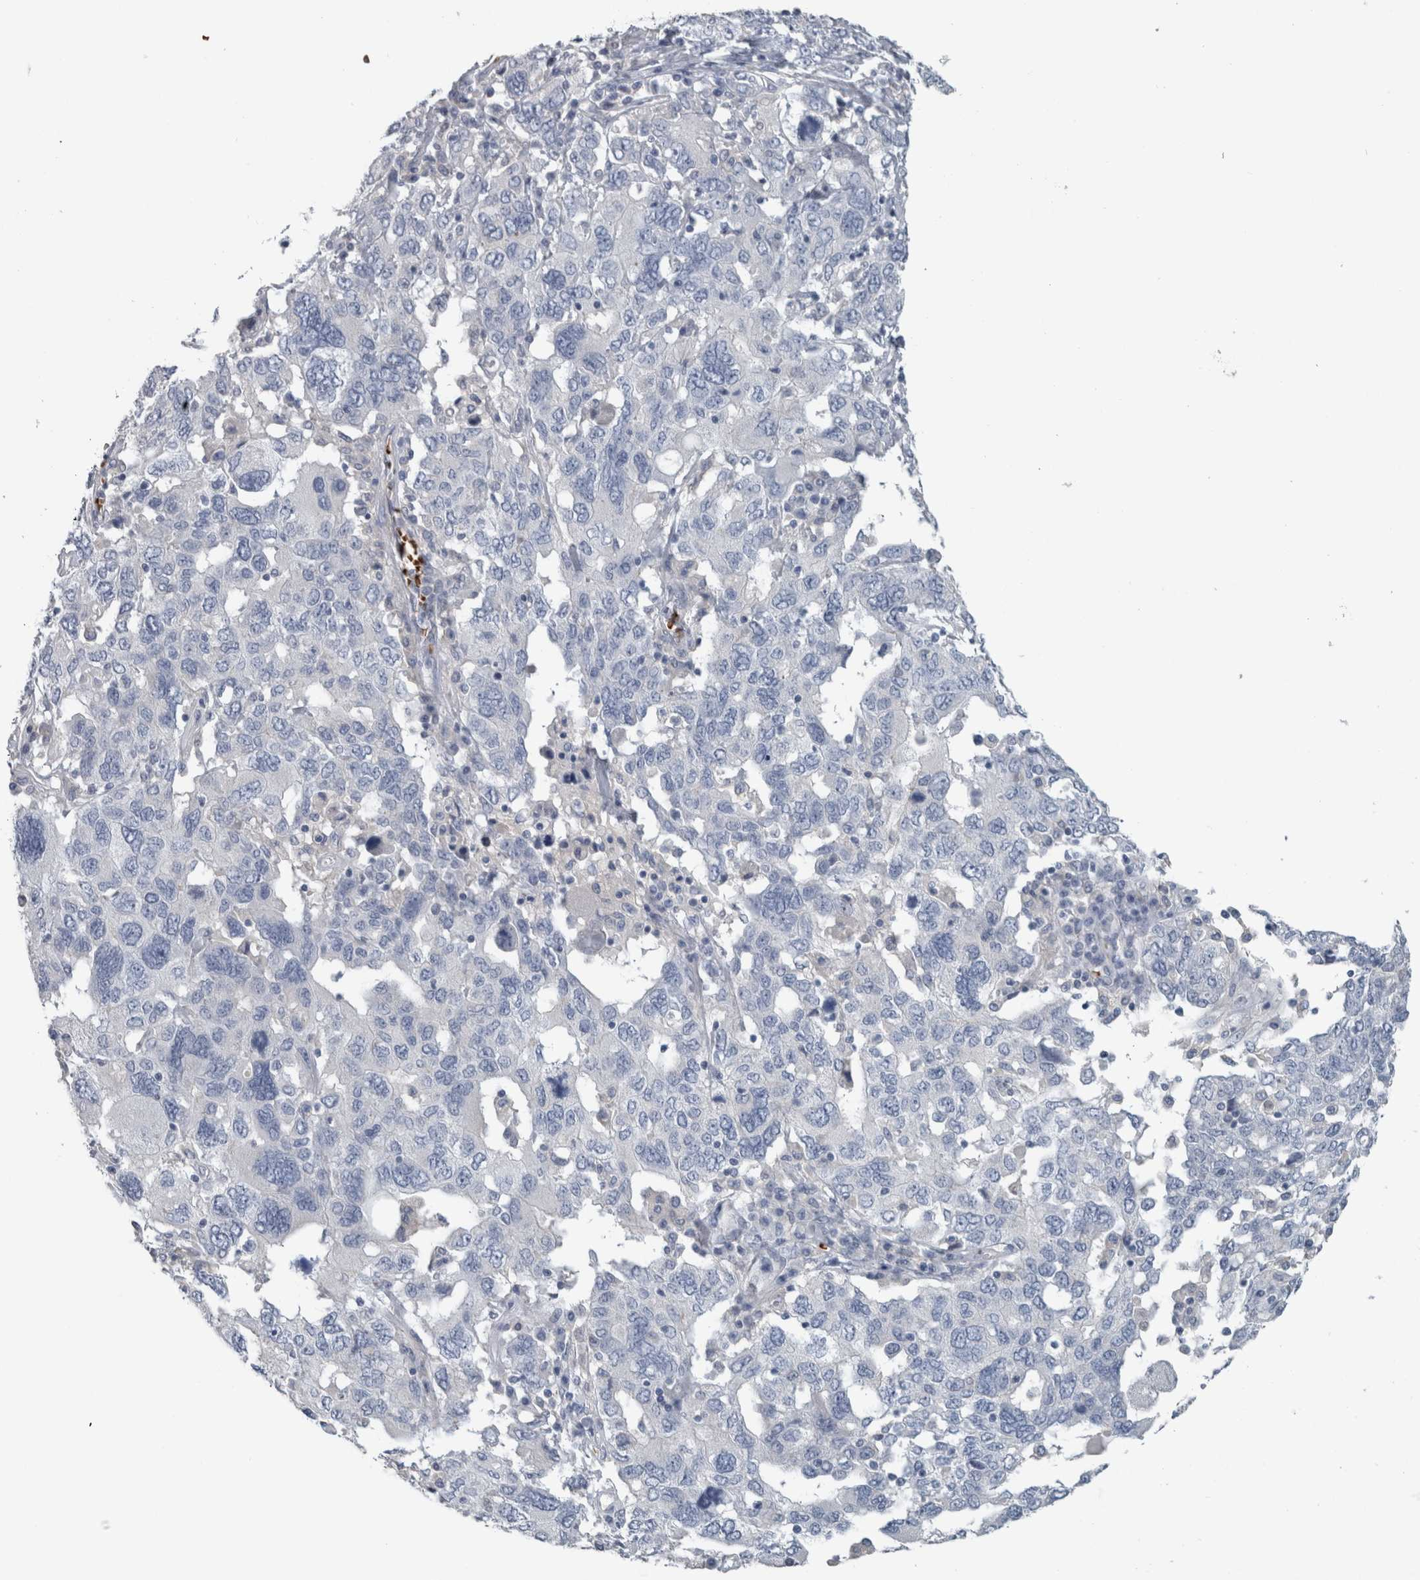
{"staining": {"intensity": "negative", "quantity": "none", "location": "none"}, "tissue": "ovarian cancer", "cell_type": "Tumor cells", "image_type": "cancer", "snomed": [{"axis": "morphology", "description": "Carcinoma, endometroid"}, {"axis": "topography", "description": "Ovary"}], "caption": "Tumor cells show no significant protein positivity in ovarian cancer.", "gene": "SH3GL2", "patient": {"sex": "female", "age": 62}}